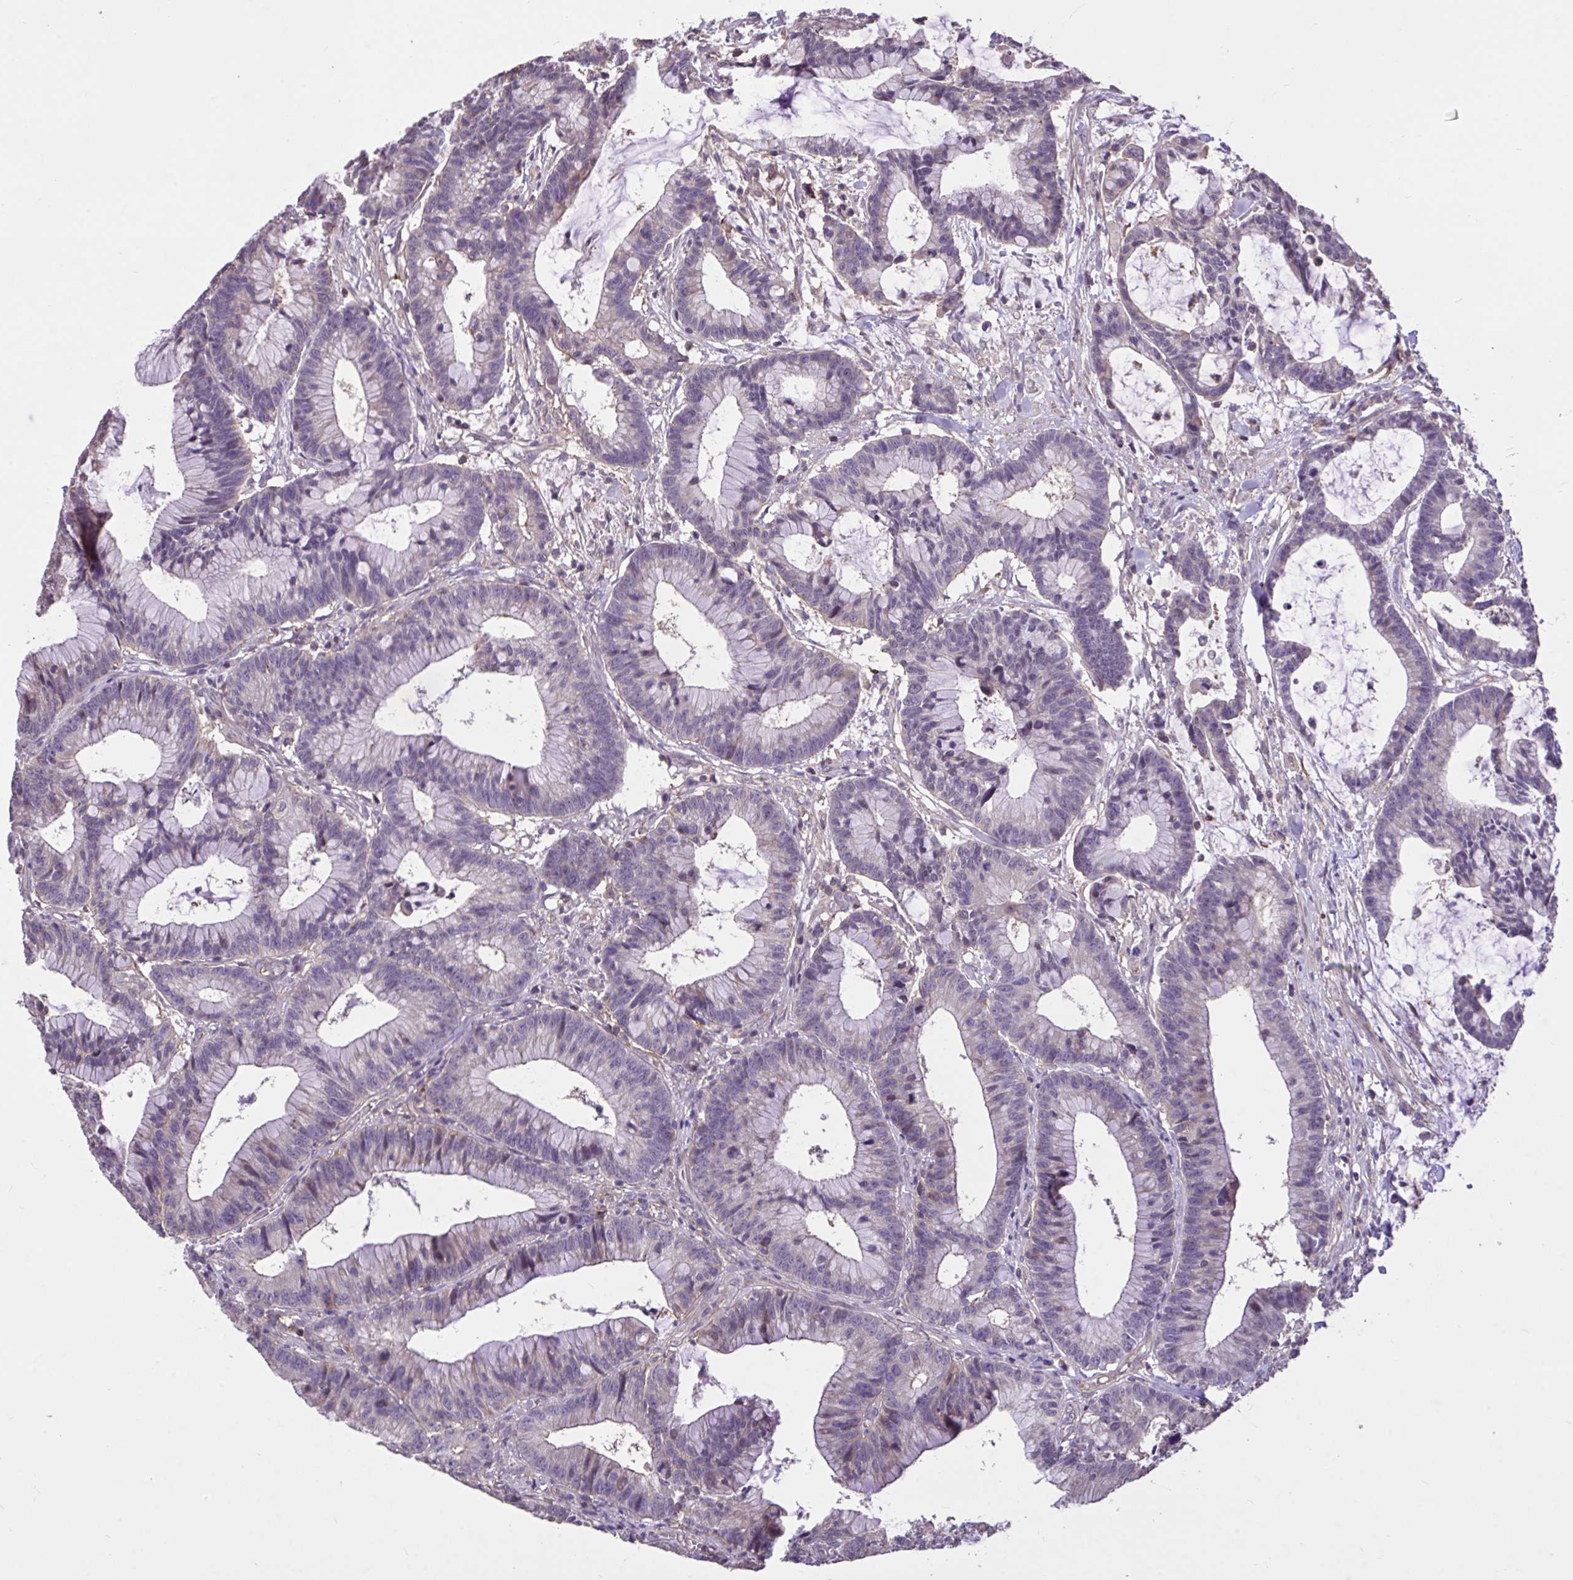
{"staining": {"intensity": "negative", "quantity": "none", "location": "none"}, "tissue": "colorectal cancer", "cell_type": "Tumor cells", "image_type": "cancer", "snomed": [{"axis": "morphology", "description": "Adenocarcinoma, NOS"}, {"axis": "topography", "description": "Colon"}], "caption": "DAB immunohistochemical staining of colorectal cancer shows no significant expression in tumor cells. (DAB immunohistochemistry (IHC) visualized using brightfield microscopy, high magnification).", "gene": "IGFL2", "patient": {"sex": "female", "age": 78}}